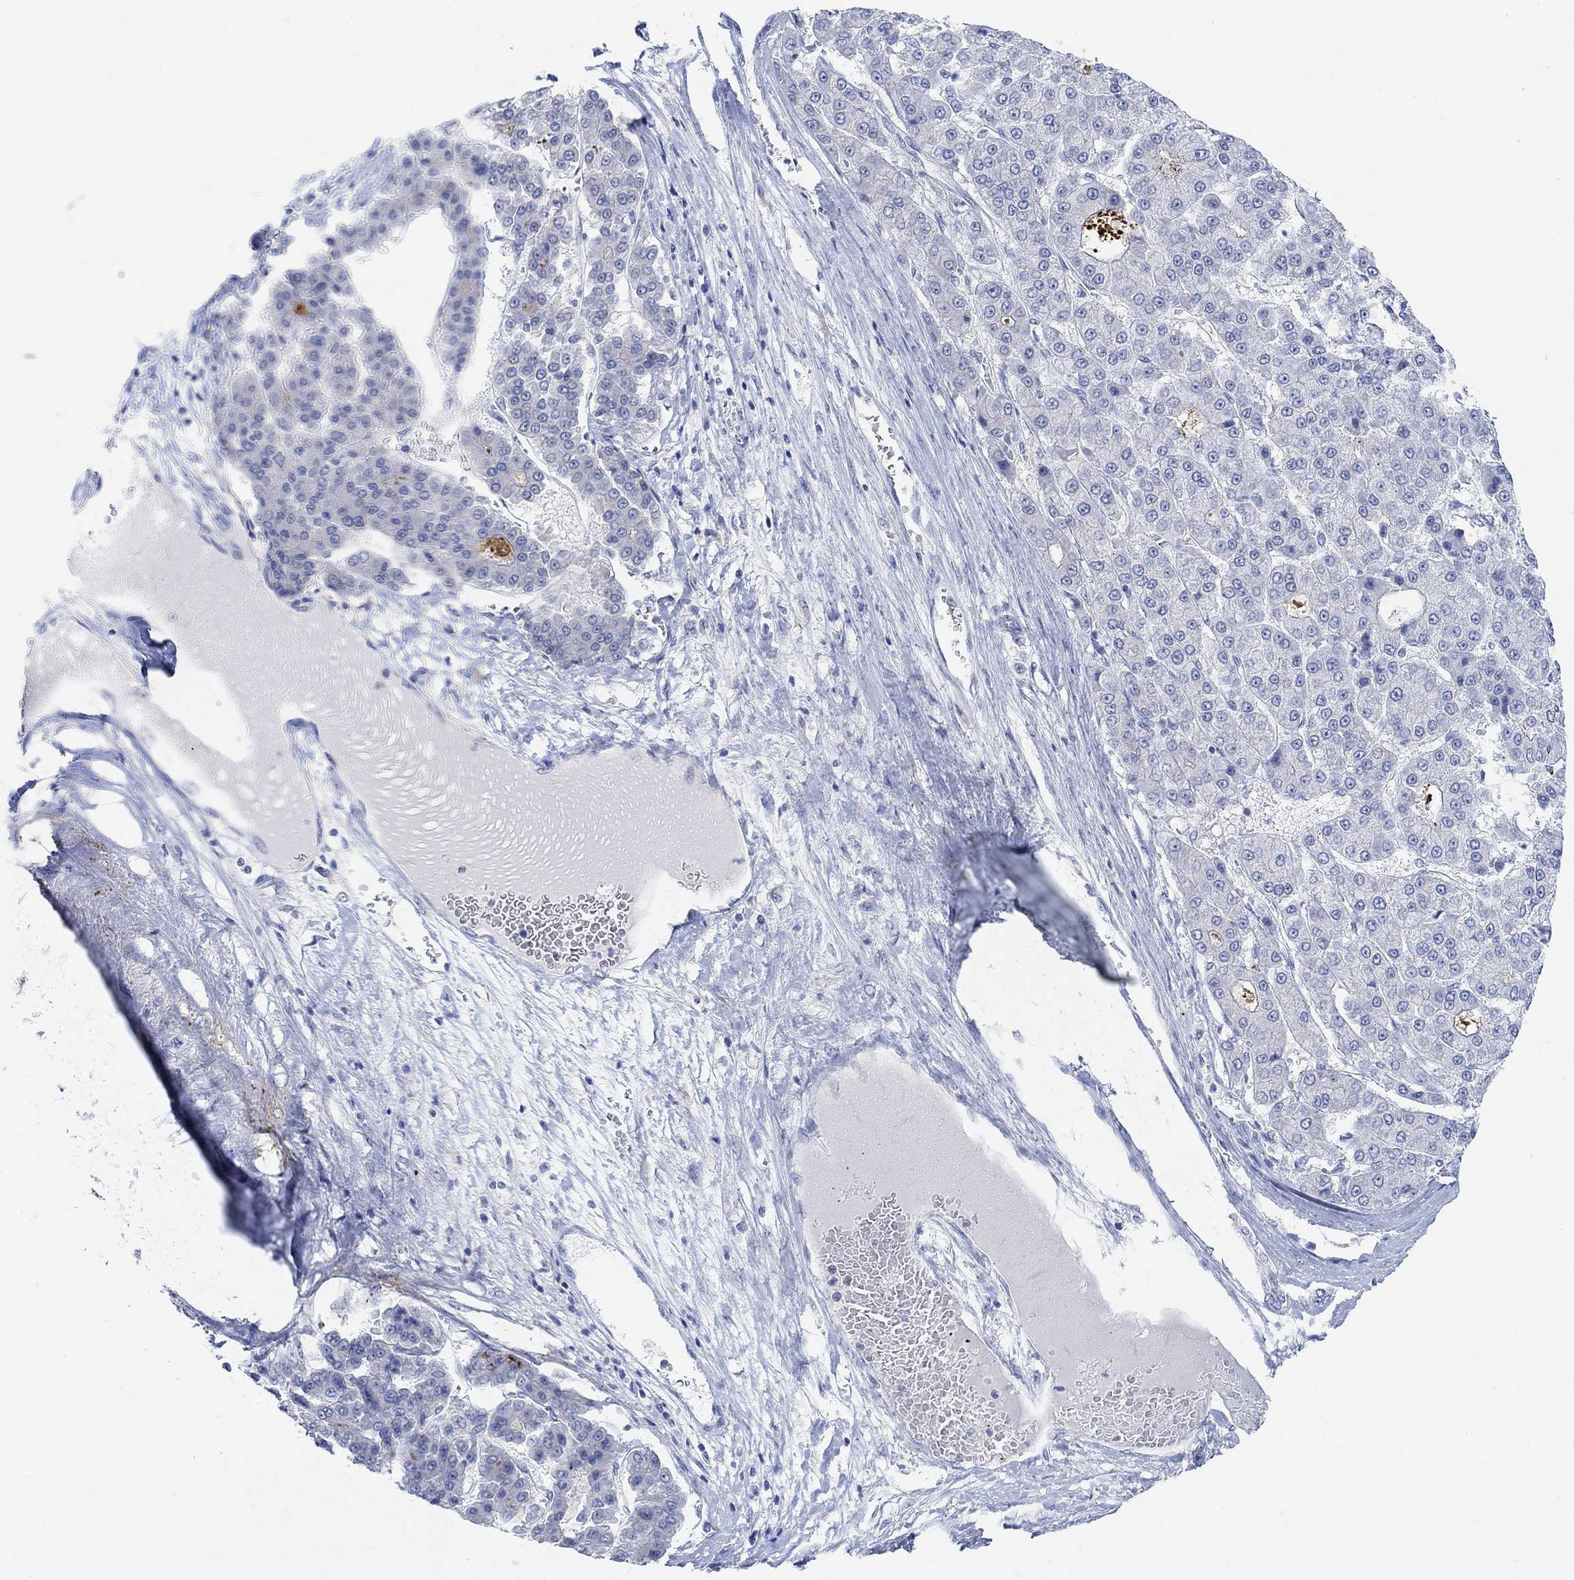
{"staining": {"intensity": "negative", "quantity": "none", "location": "none"}, "tissue": "liver cancer", "cell_type": "Tumor cells", "image_type": "cancer", "snomed": [{"axis": "morphology", "description": "Carcinoma, Hepatocellular, NOS"}, {"axis": "topography", "description": "Liver"}], "caption": "A high-resolution histopathology image shows IHC staining of liver hepatocellular carcinoma, which exhibits no significant expression in tumor cells.", "gene": "RIMS1", "patient": {"sex": "male", "age": 70}}